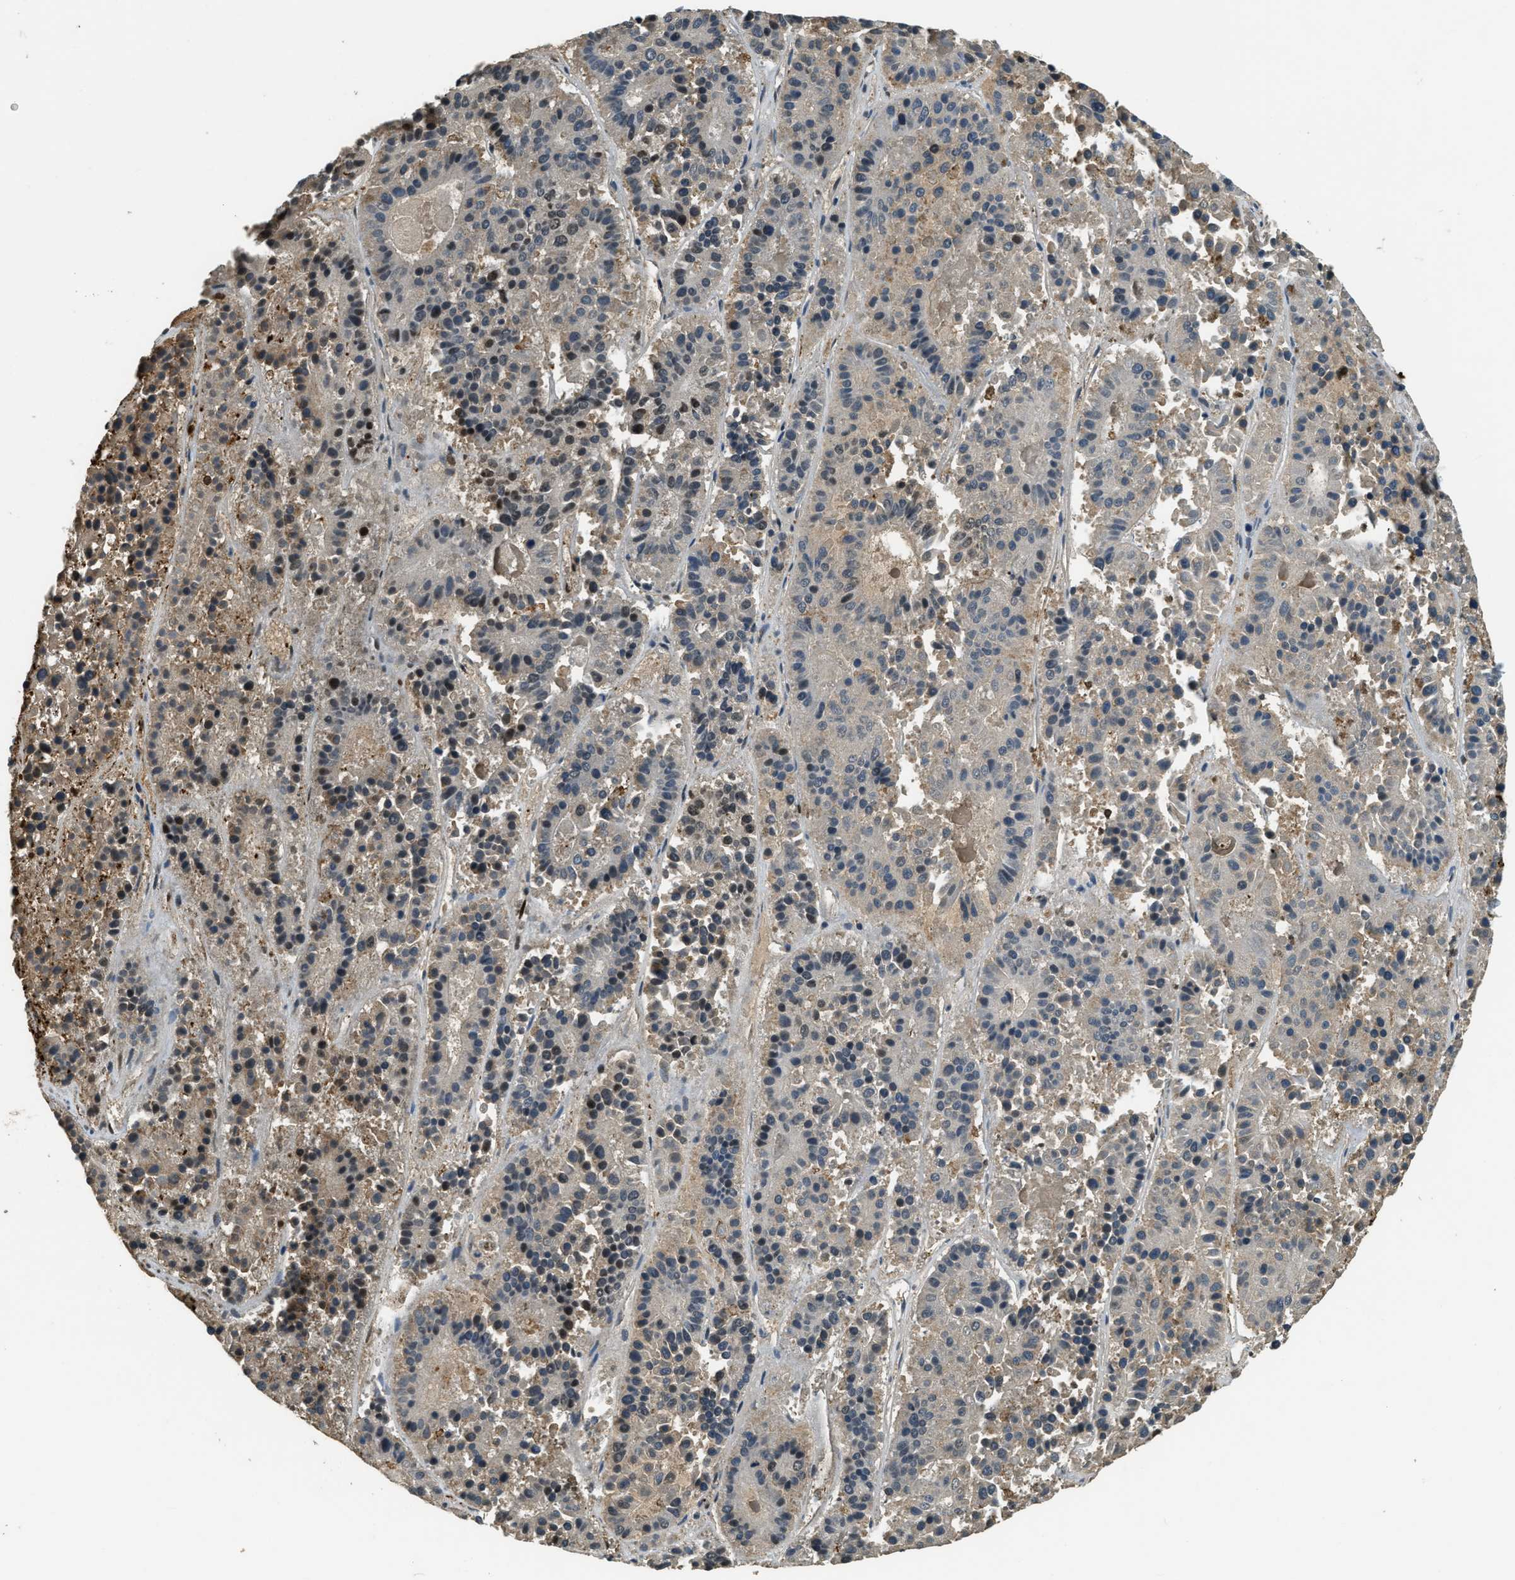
{"staining": {"intensity": "weak", "quantity": "<25%", "location": "cytoplasmic/membranous"}, "tissue": "pancreatic cancer", "cell_type": "Tumor cells", "image_type": "cancer", "snomed": [{"axis": "morphology", "description": "Adenocarcinoma, NOS"}, {"axis": "topography", "description": "Pancreas"}], "caption": "Immunohistochemistry photomicrograph of pancreatic cancer stained for a protein (brown), which displays no expression in tumor cells.", "gene": "RNF141", "patient": {"sex": "male", "age": 50}}